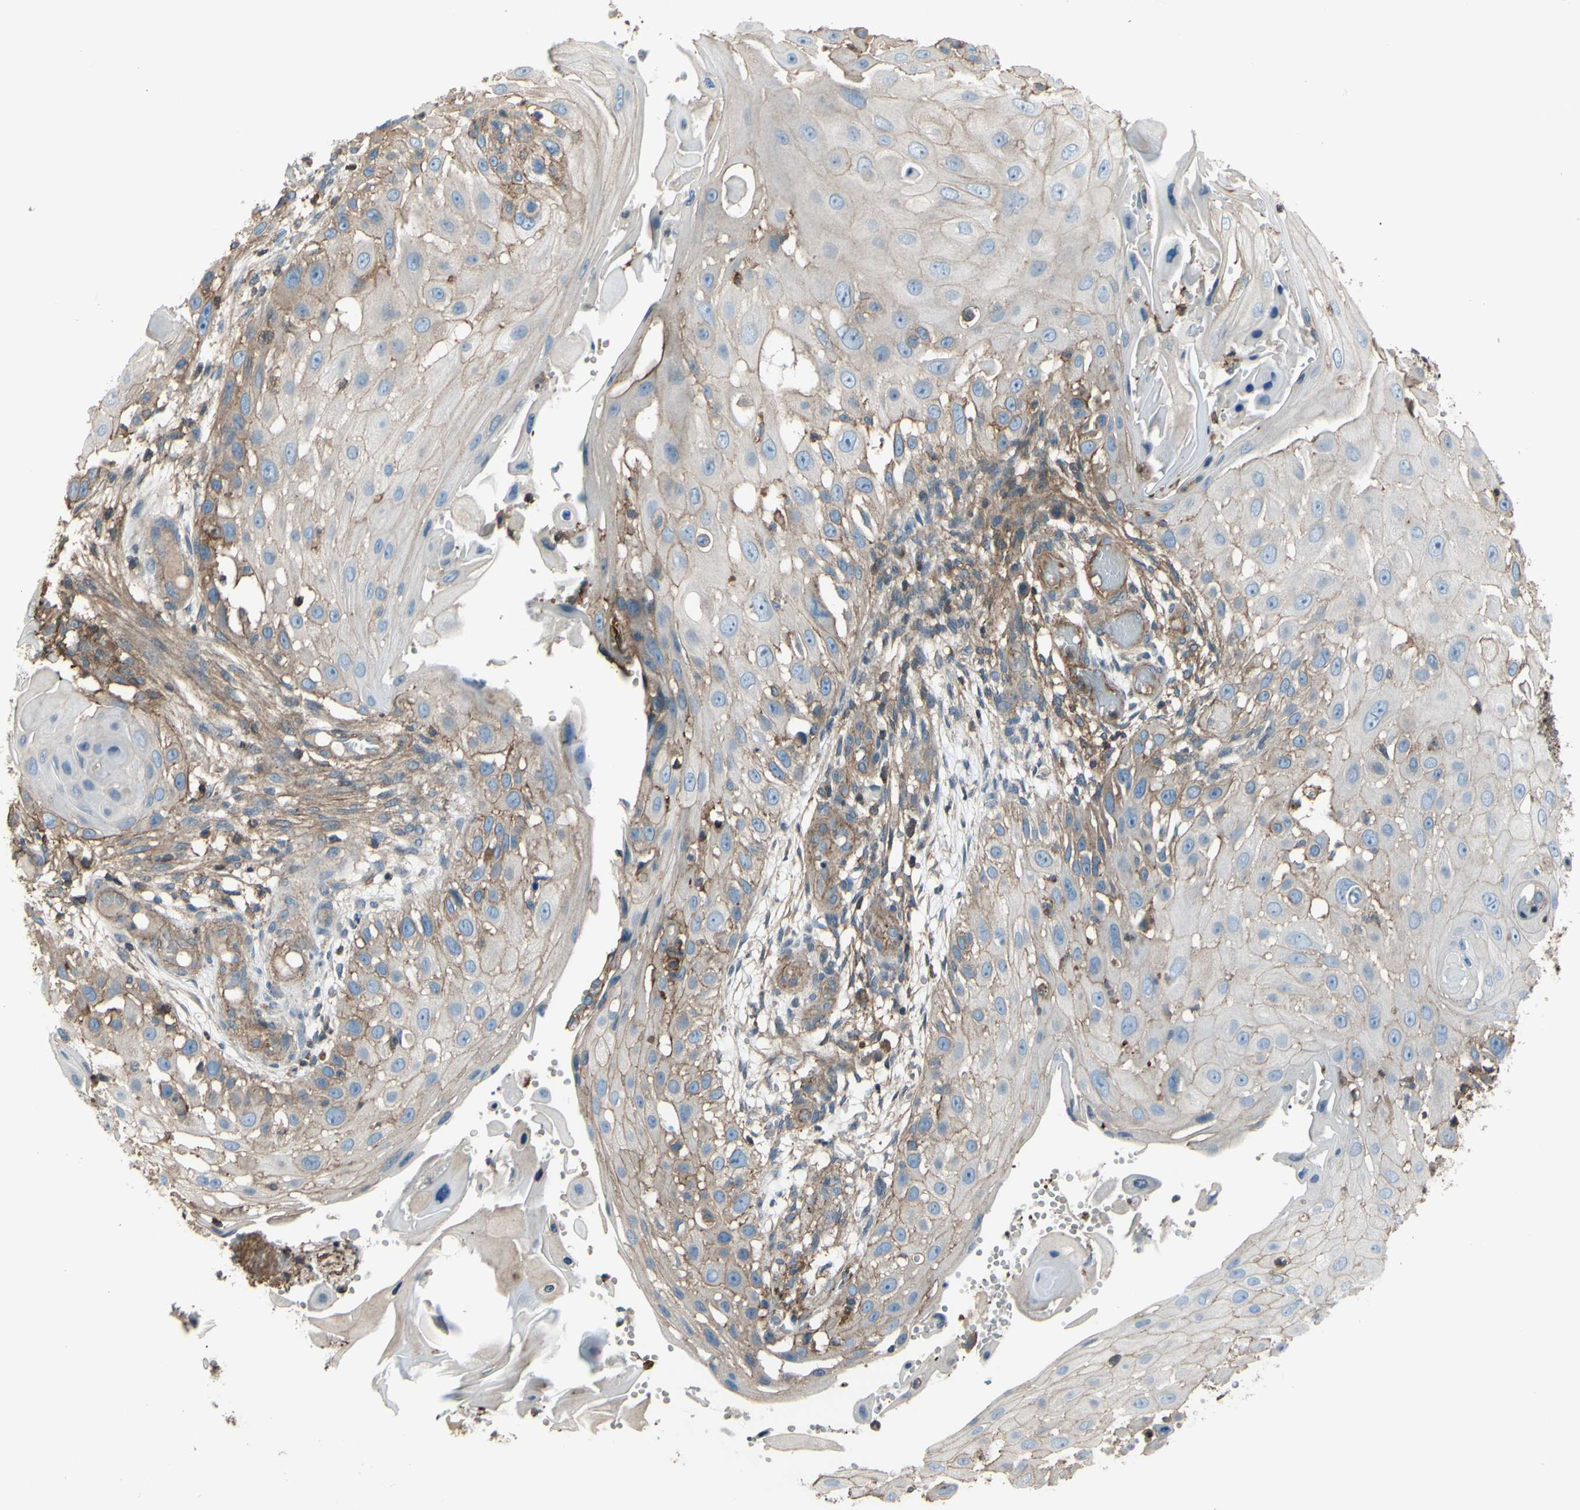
{"staining": {"intensity": "weak", "quantity": "<25%", "location": "cytoplasmic/membranous"}, "tissue": "skin cancer", "cell_type": "Tumor cells", "image_type": "cancer", "snomed": [{"axis": "morphology", "description": "Squamous cell carcinoma, NOS"}, {"axis": "topography", "description": "Skin"}], "caption": "A micrograph of skin cancer (squamous cell carcinoma) stained for a protein demonstrates no brown staining in tumor cells.", "gene": "ADD3", "patient": {"sex": "female", "age": 44}}